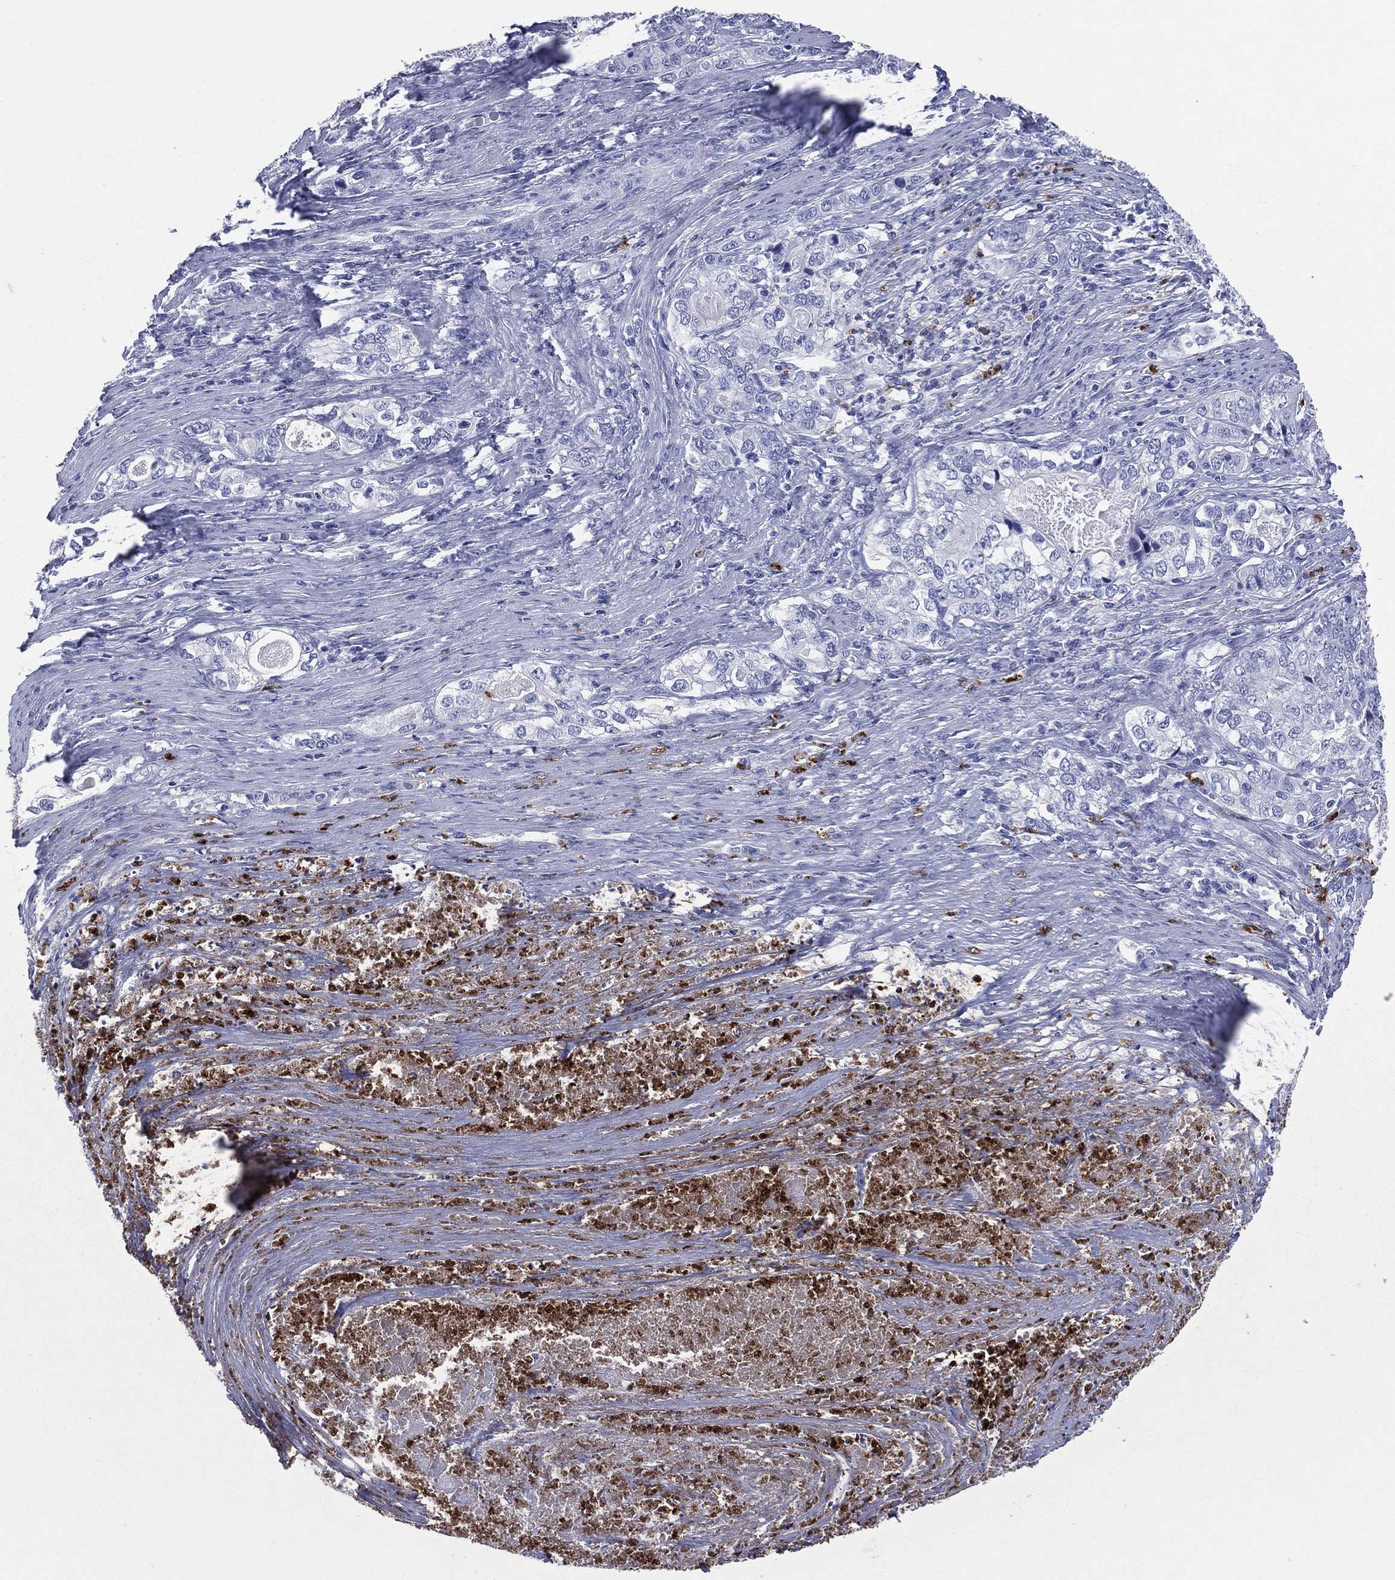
{"staining": {"intensity": "negative", "quantity": "none", "location": "none"}, "tissue": "stomach cancer", "cell_type": "Tumor cells", "image_type": "cancer", "snomed": [{"axis": "morphology", "description": "Adenocarcinoma, NOS"}, {"axis": "topography", "description": "Stomach, lower"}], "caption": "High power microscopy image of an immunohistochemistry image of stomach cancer (adenocarcinoma), revealing no significant staining in tumor cells.", "gene": "PGLYRP1", "patient": {"sex": "female", "age": 72}}